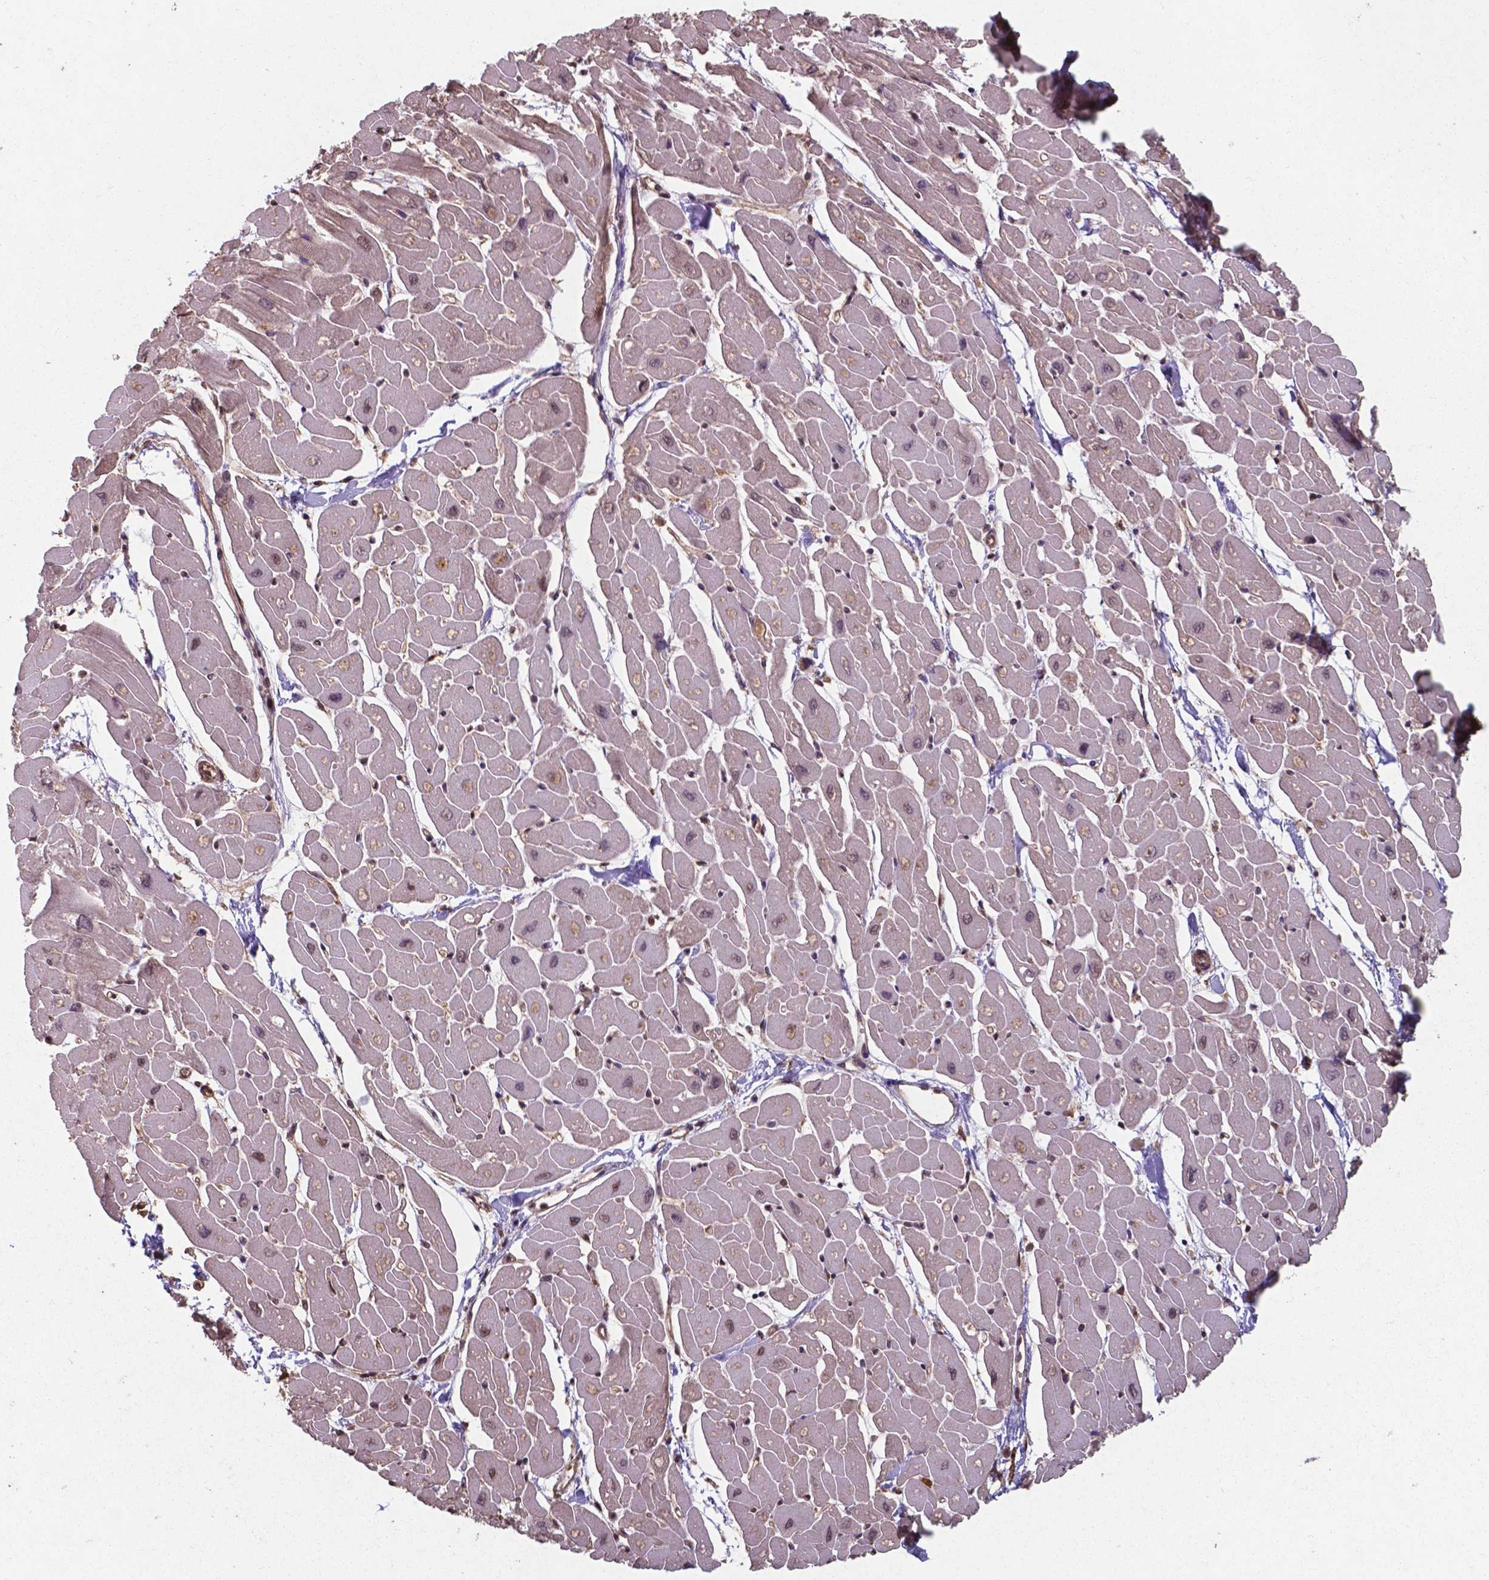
{"staining": {"intensity": "moderate", "quantity": "25%-75%", "location": "nuclear"}, "tissue": "heart muscle", "cell_type": "Cardiomyocytes", "image_type": "normal", "snomed": [{"axis": "morphology", "description": "Normal tissue, NOS"}, {"axis": "topography", "description": "Heart"}], "caption": "Immunohistochemical staining of benign human heart muscle reveals moderate nuclear protein expression in about 25%-75% of cardiomyocytes.", "gene": "CHP2", "patient": {"sex": "male", "age": 57}}